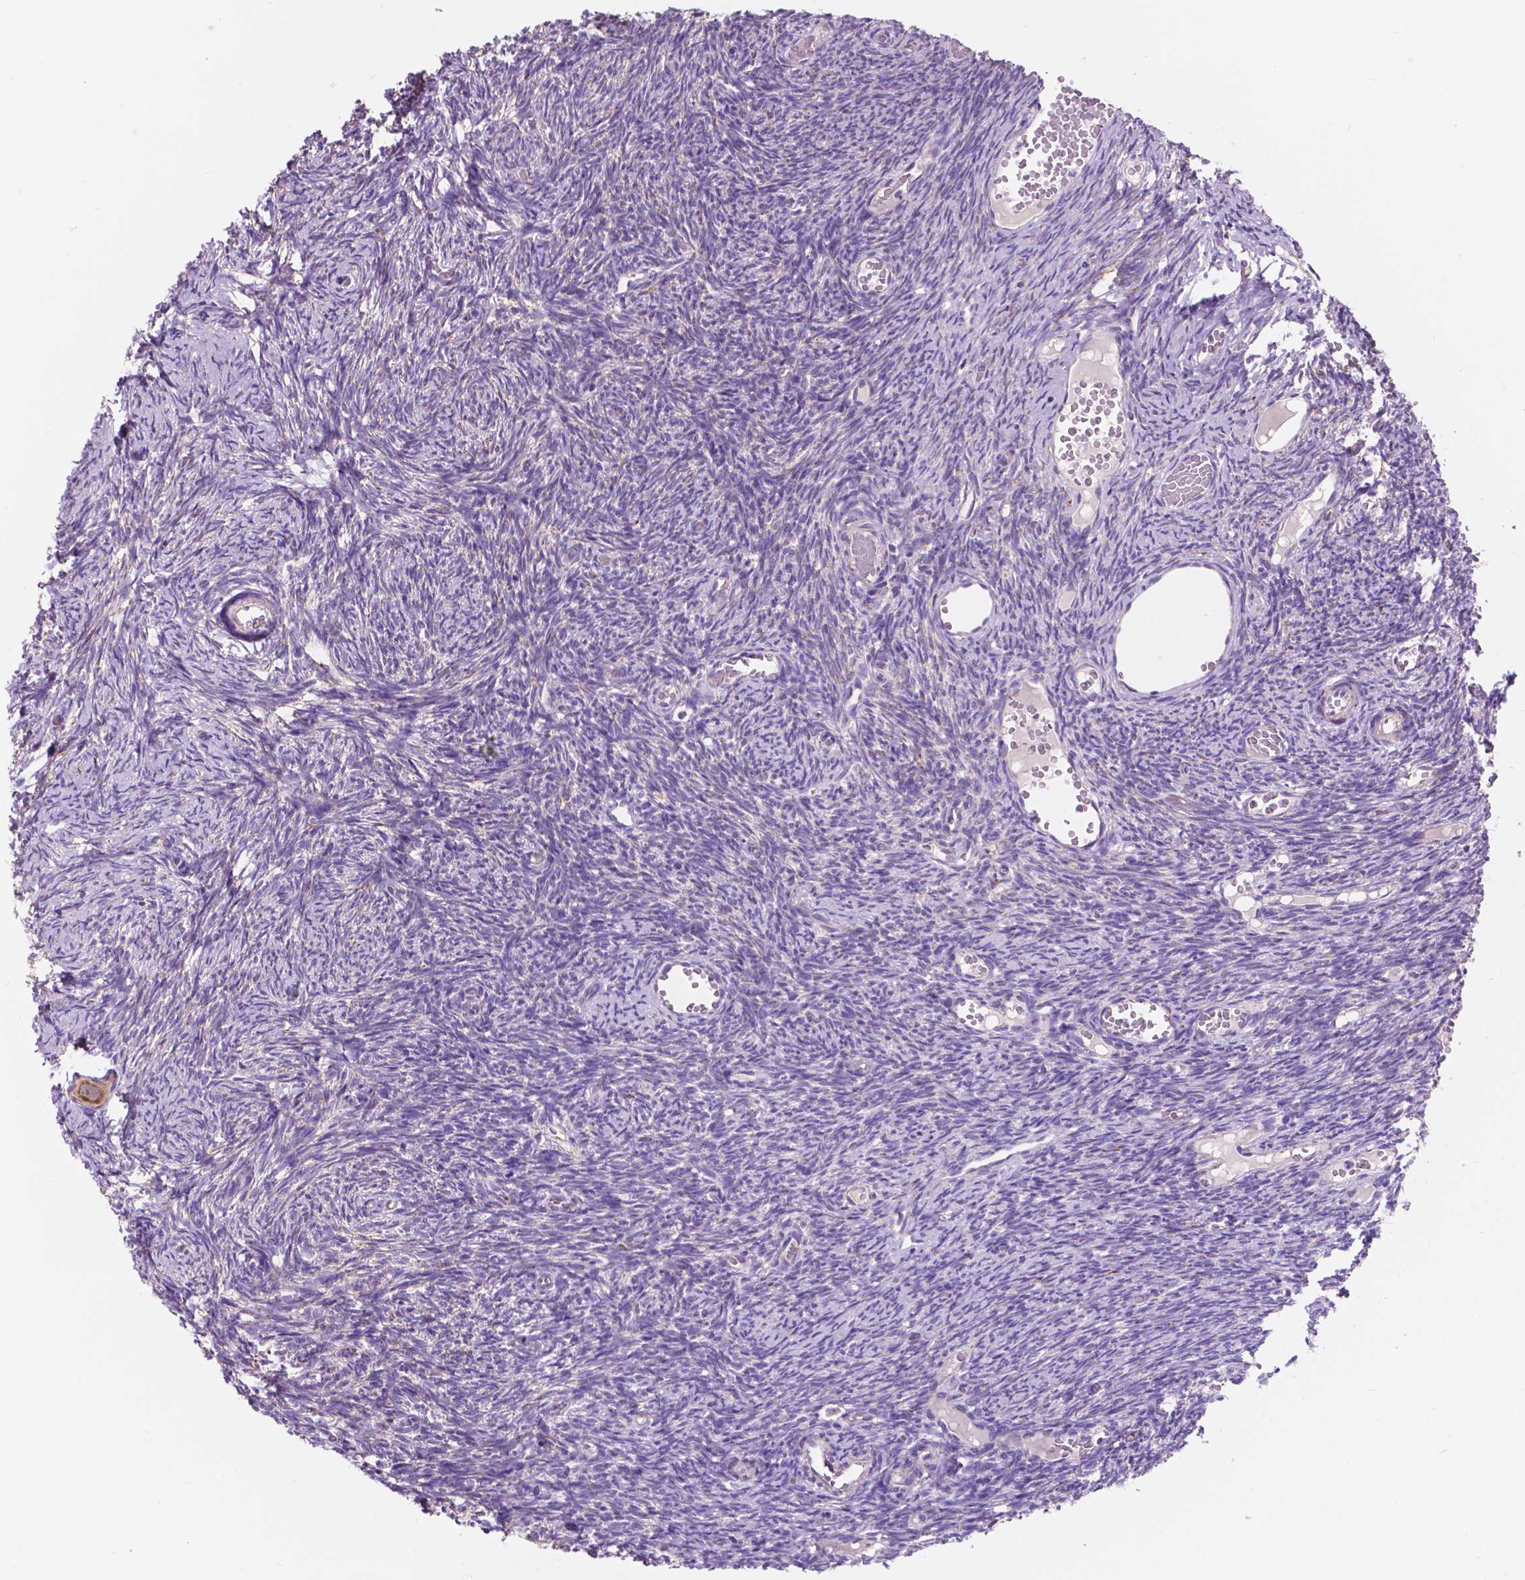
{"staining": {"intensity": "moderate", "quantity": "25%-75%", "location": "cytoplasmic/membranous"}, "tissue": "ovary", "cell_type": "Follicle cells", "image_type": "normal", "snomed": [{"axis": "morphology", "description": "Normal tissue, NOS"}, {"axis": "topography", "description": "Ovary"}], "caption": "An IHC photomicrograph of benign tissue is shown. Protein staining in brown labels moderate cytoplasmic/membranous positivity in ovary within follicle cells.", "gene": "TRPV5", "patient": {"sex": "female", "age": 39}}